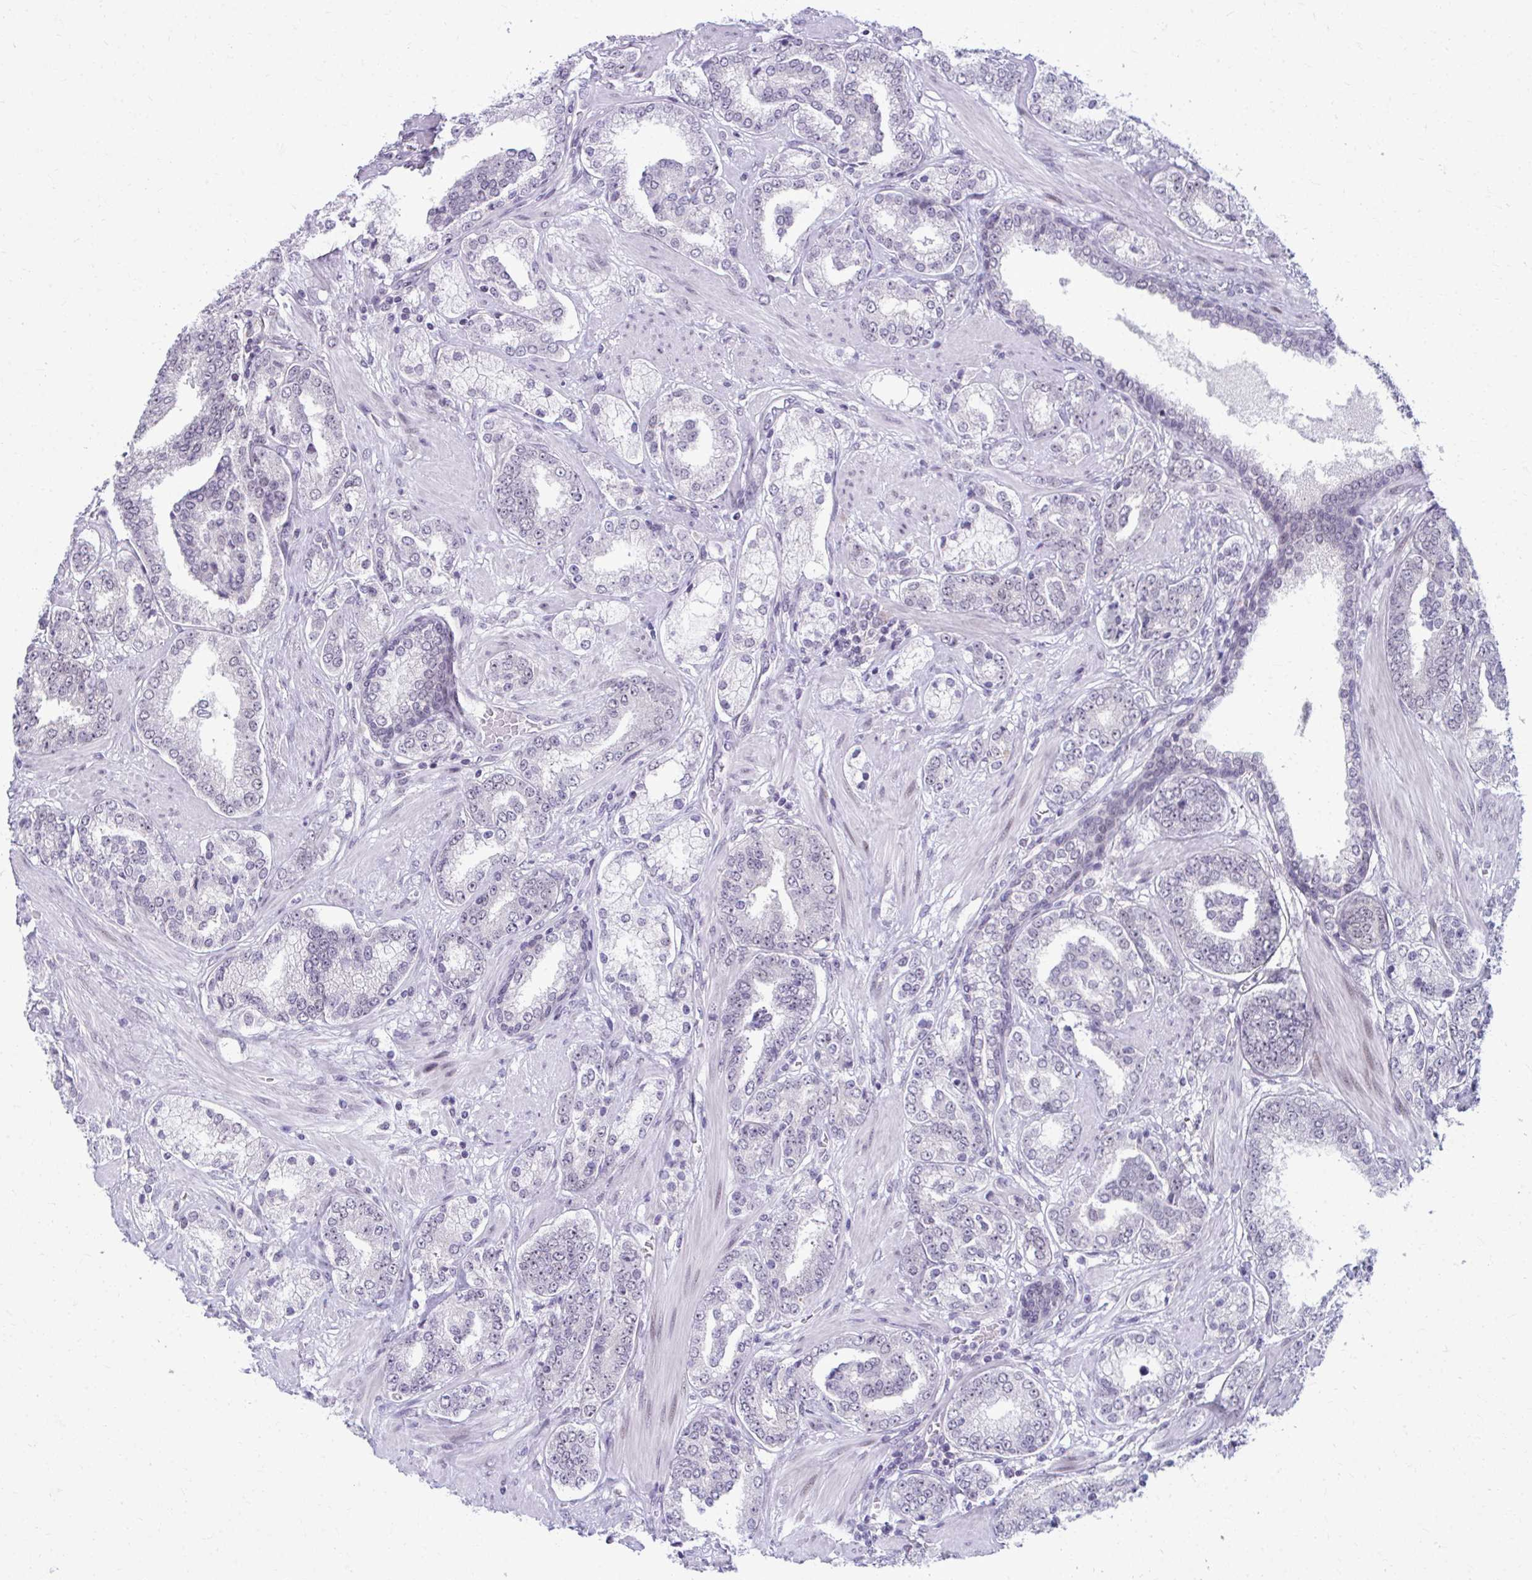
{"staining": {"intensity": "weak", "quantity": "<25%", "location": "nuclear"}, "tissue": "prostate cancer", "cell_type": "Tumor cells", "image_type": "cancer", "snomed": [{"axis": "morphology", "description": "Adenocarcinoma, High grade"}, {"axis": "topography", "description": "Prostate"}], "caption": "A photomicrograph of prostate cancer stained for a protein demonstrates no brown staining in tumor cells.", "gene": "MAF1", "patient": {"sex": "male", "age": 62}}